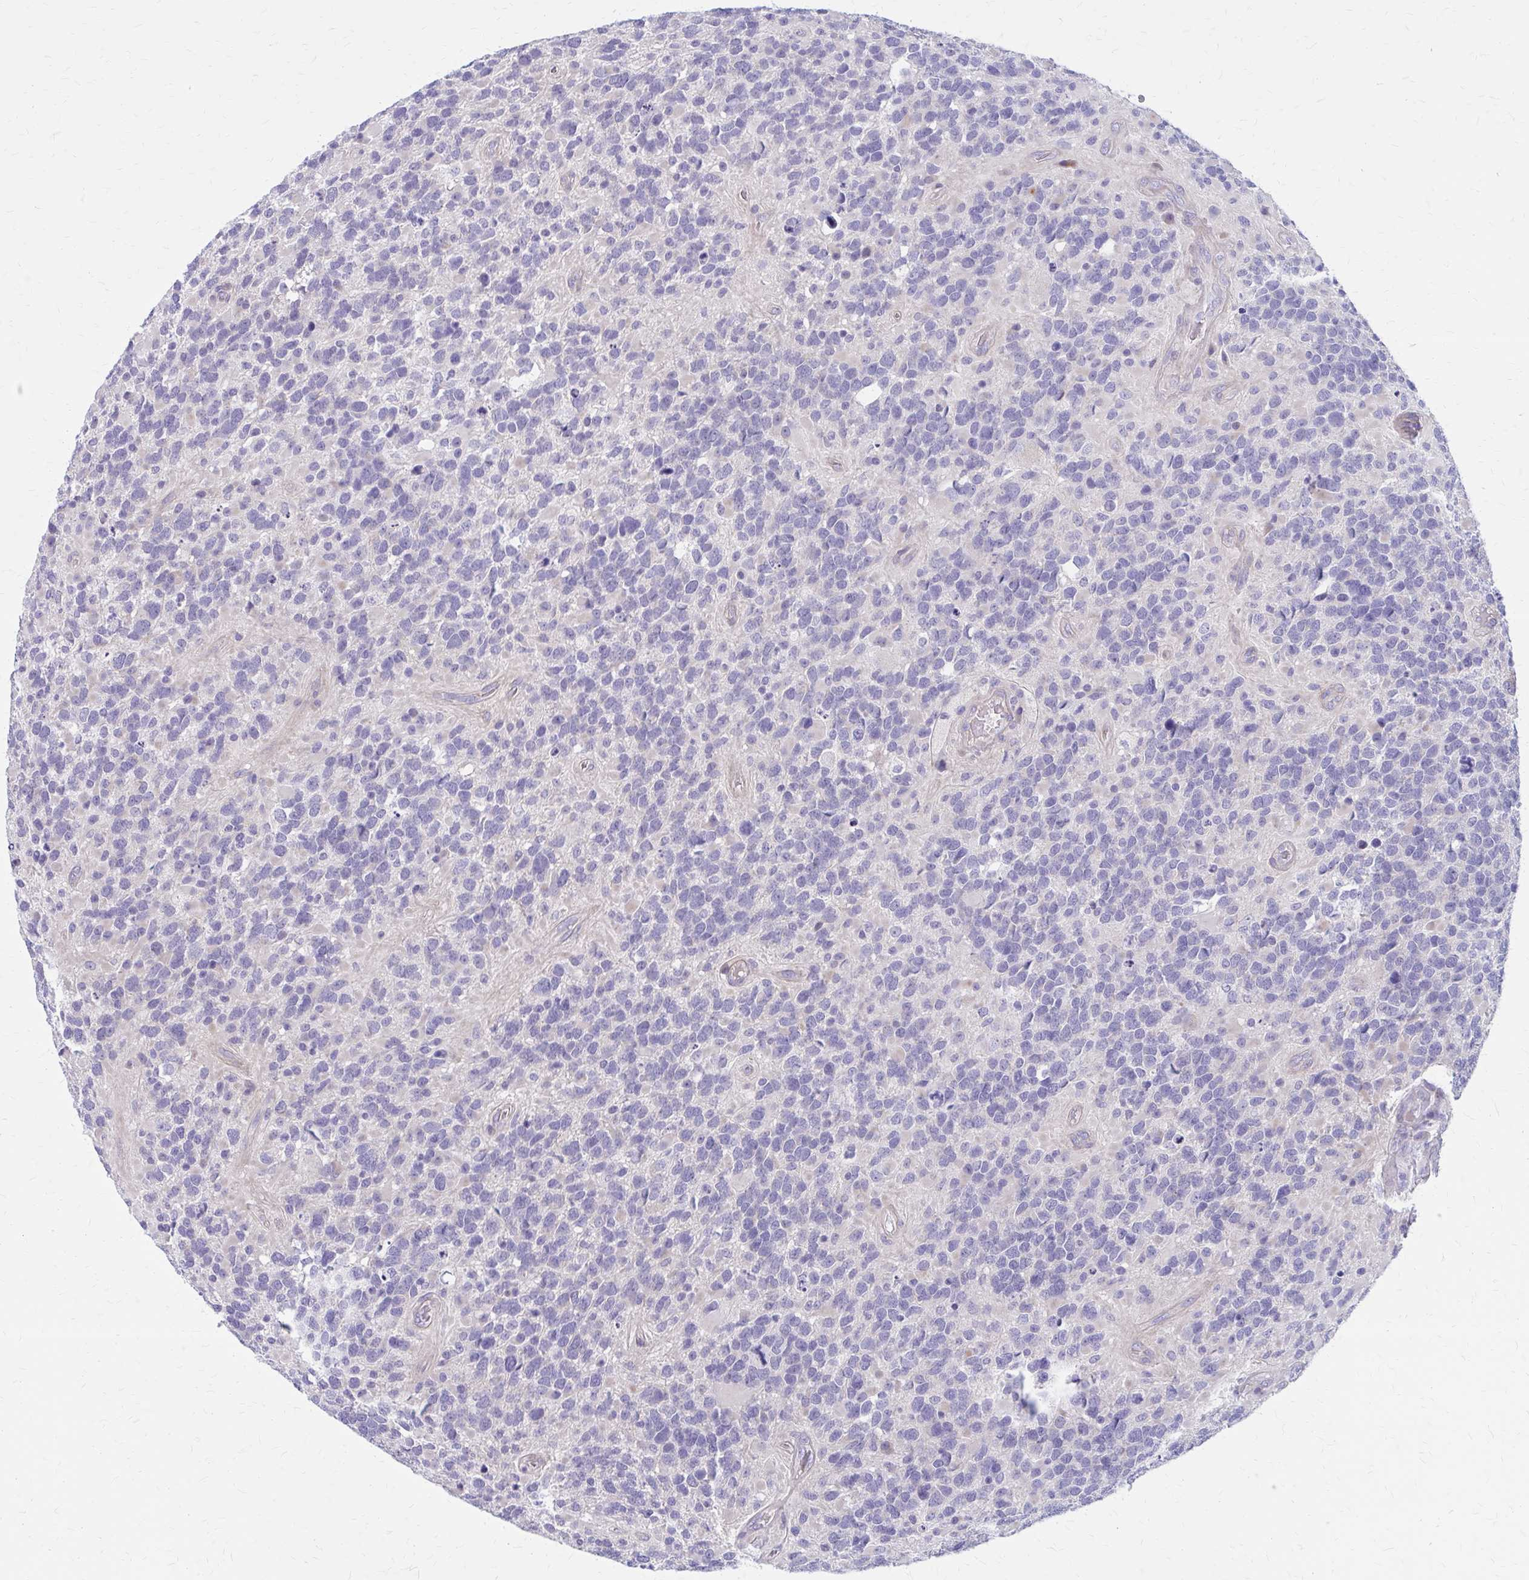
{"staining": {"intensity": "negative", "quantity": "none", "location": "none"}, "tissue": "glioma", "cell_type": "Tumor cells", "image_type": "cancer", "snomed": [{"axis": "morphology", "description": "Glioma, malignant, High grade"}, {"axis": "topography", "description": "Brain"}], "caption": "Histopathology image shows no protein positivity in tumor cells of glioma tissue. Brightfield microscopy of IHC stained with DAB (3,3'-diaminobenzidine) (brown) and hematoxylin (blue), captured at high magnification.", "gene": "GLYATL2", "patient": {"sex": "female", "age": 40}}